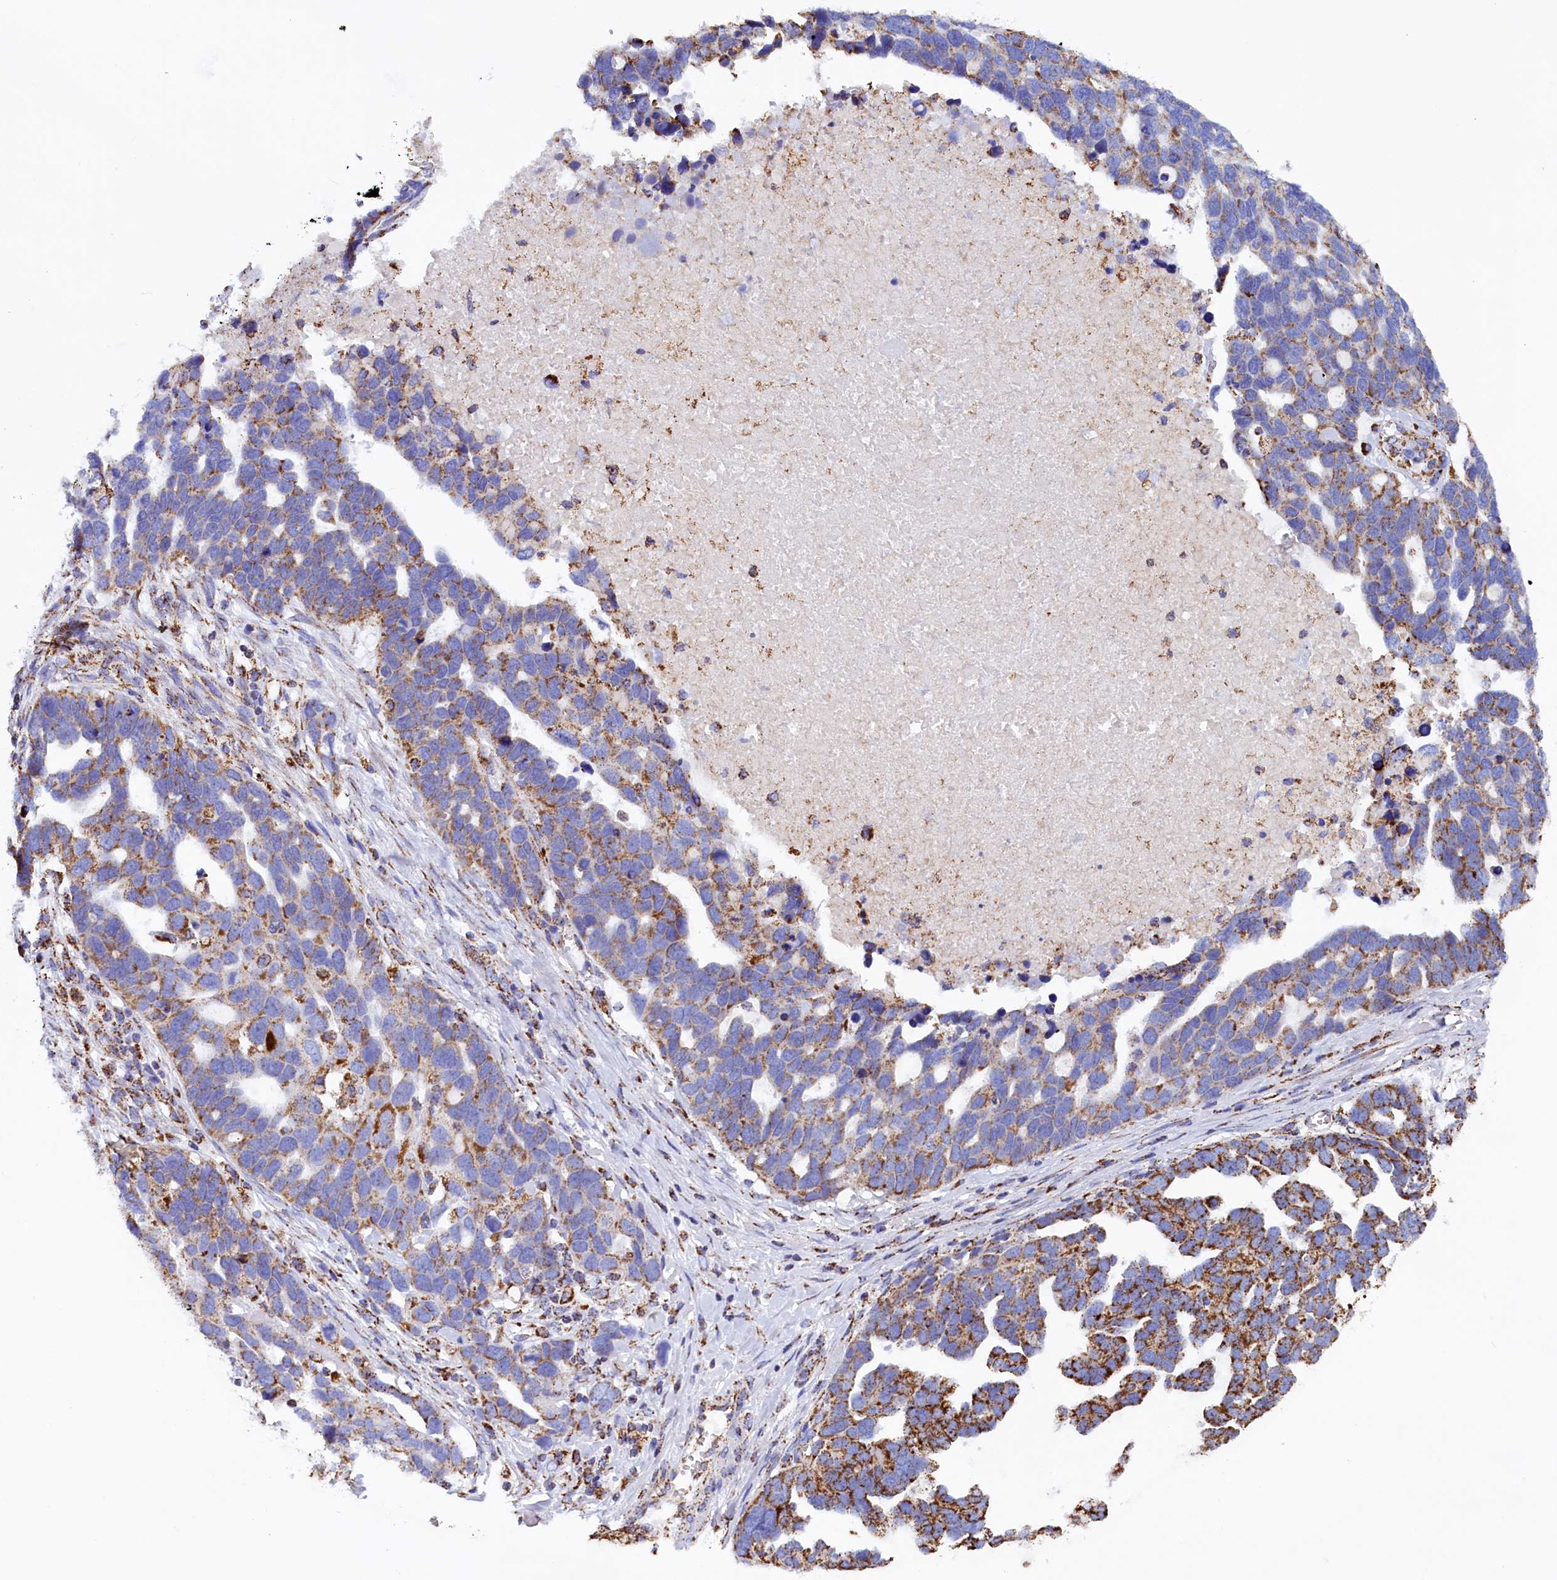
{"staining": {"intensity": "moderate", "quantity": ">75%", "location": "cytoplasmic/membranous"}, "tissue": "ovarian cancer", "cell_type": "Tumor cells", "image_type": "cancer", "snomed": [{"axis": "morphology", "description": "Cystadenocarcinoma, serous, NOS"}, {"axis": "topography", "description": "Ovary"}], "caption": "Immunohistochemical staining of human ovarian cancer reveals medium levels of moderate cytoplasmic/membranous protein expression in about >75% of tumor cells. (Brightfield microscopy of DAB IHC at high magnification).", "gene": "SLC39A3", "patient": {"sex": "female", "age": 54}}